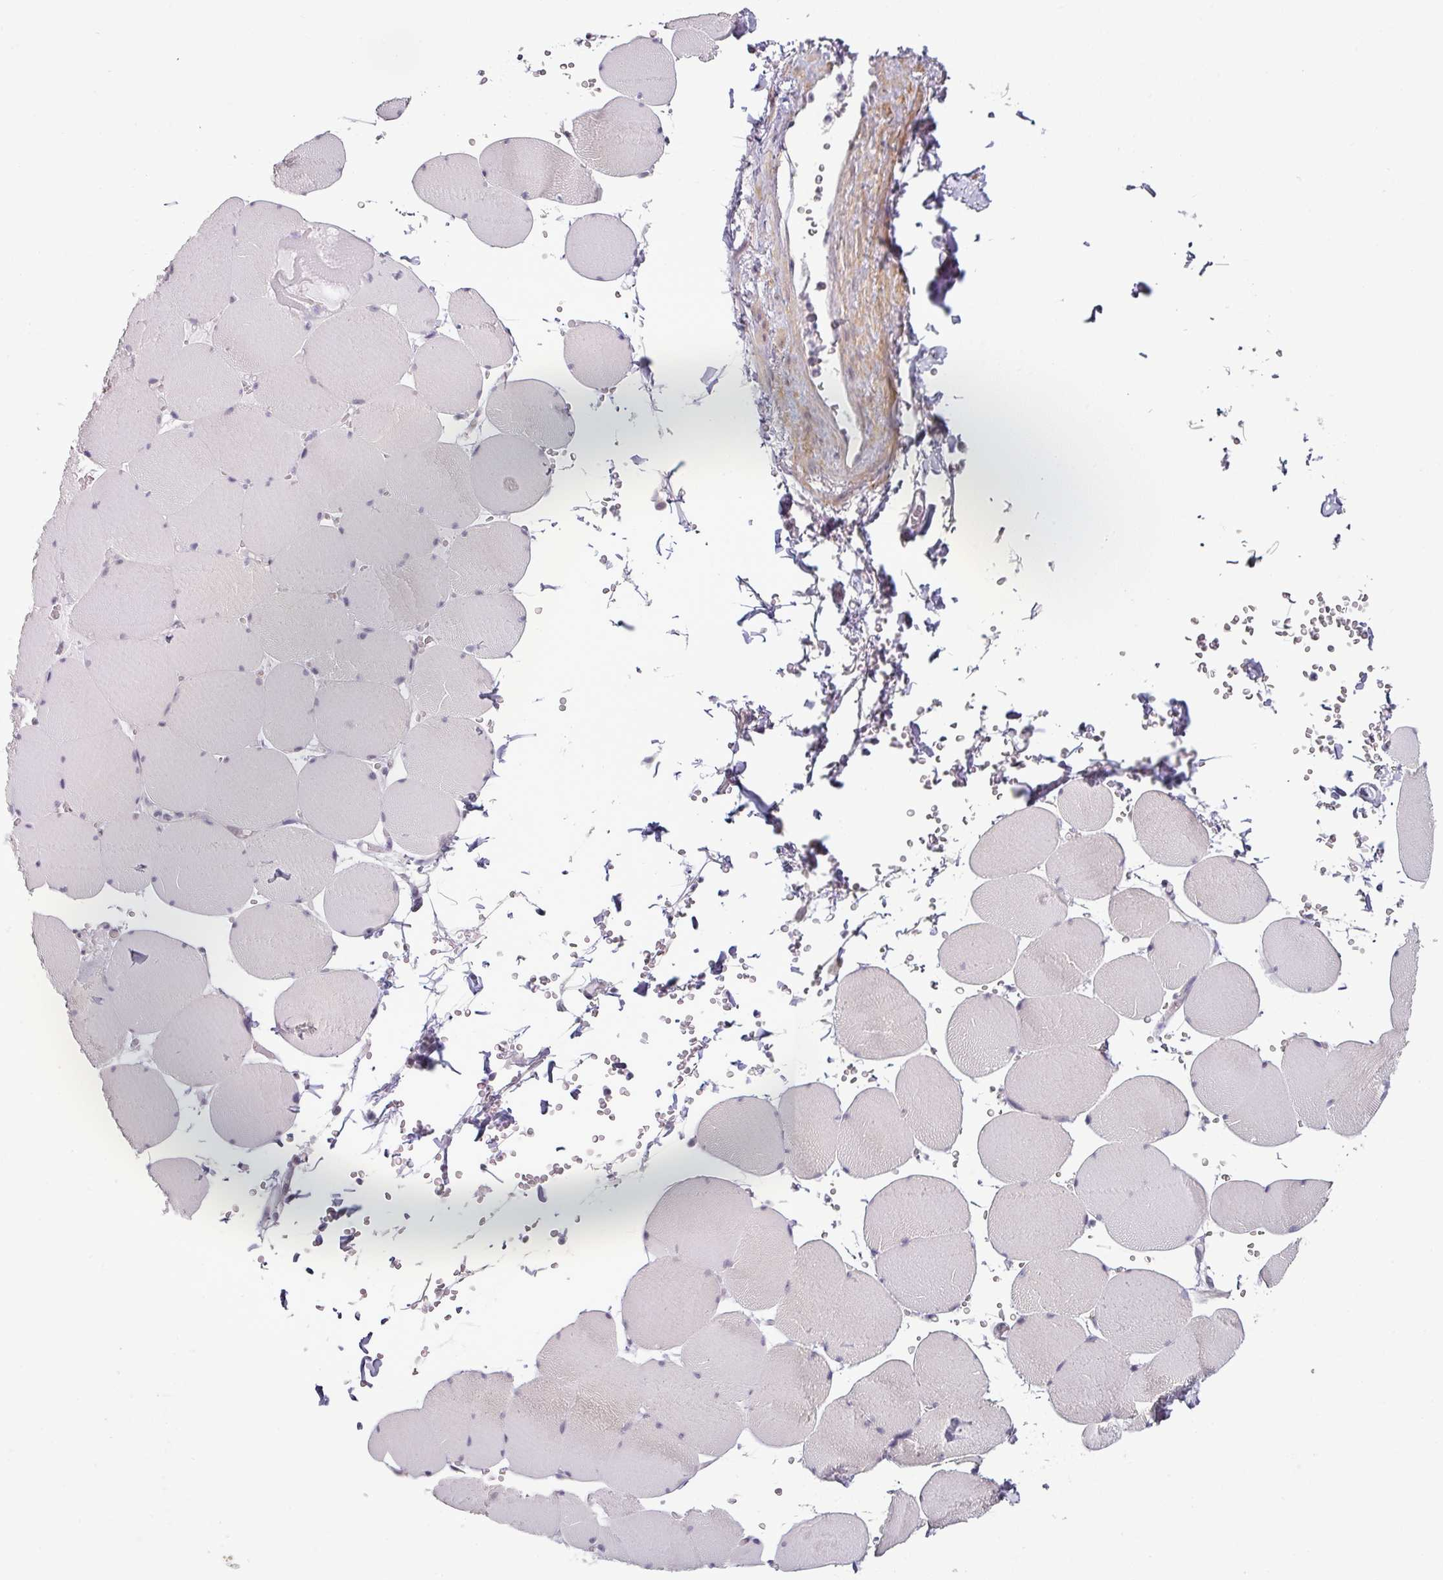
{"staining": {"intensity": "negative", "quantity": "none", "location": "none"}, "tissue": "skeletal muscle", "cell_type": "Myocytes", "image_type": "normal", "snomed": [{"axis": "morphology", "description": "Normal tissue, NOS"}, {"axis": "topography", "description": "Skeletal muscle"}, {"axis": "topography", "description": "Head-Neck"}], "caption": "High magnification brightfield microscopy of normal skeletal muscle stained with DAB (3,3'-diaminobenzidine) (brown) and counterstained with hematoxylin (blue): myocytes show no significant positivity.", "gene": "OR52D1", "patient": {"sex": "male", "age": 66}}